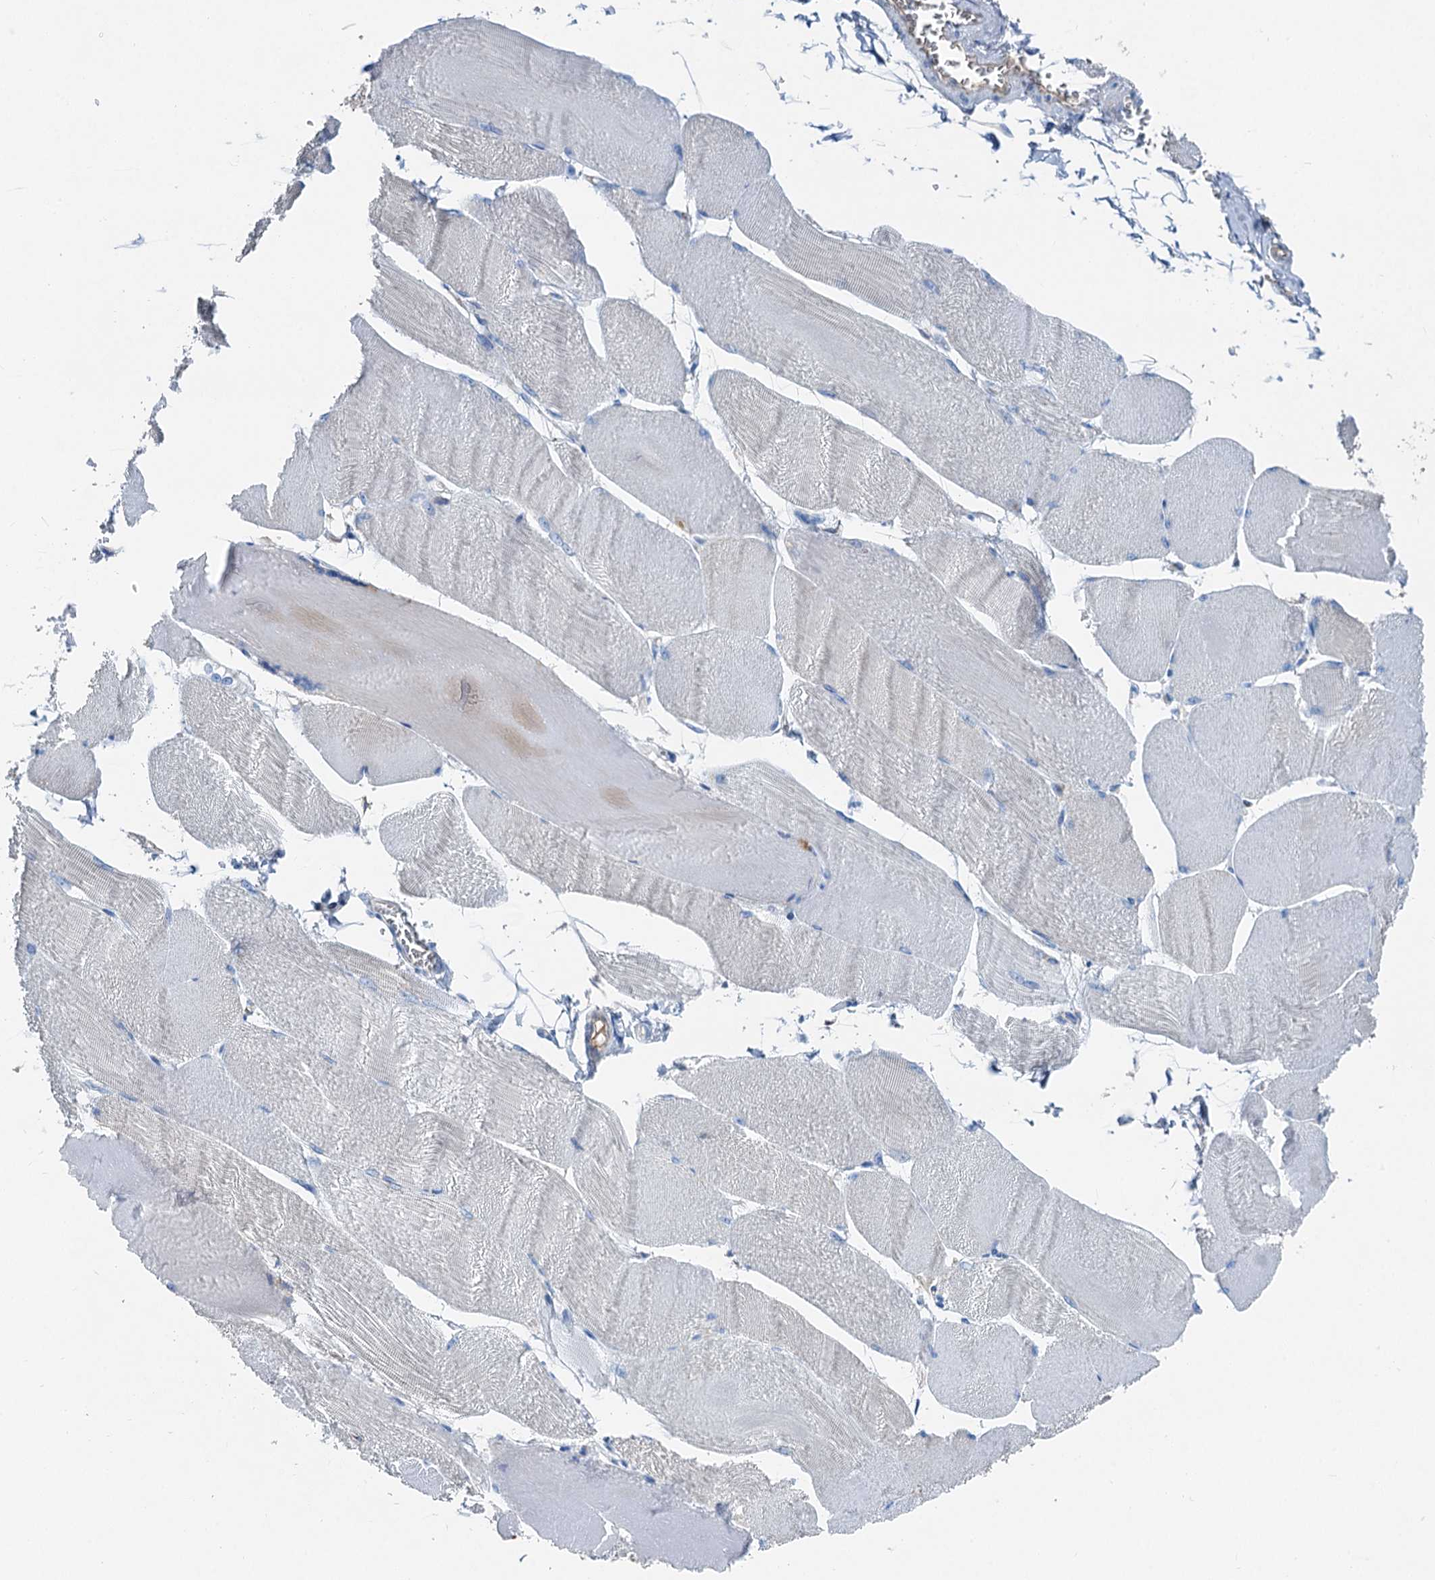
{"staining": {"intensity": "negative", "quantity": "none", "location": "none"}, "tissue": "skeletal muscle", "cell_type": "Myocytes", "image_type": "normal", "snomed": [{"axis": "morphology", "description": "Normal tissue, NOS"}, {"axis": "morphology", "description": "Basal cell carcinoma"}, {"axis": "topography", "description": "Skeletal muscle"}], "caption": "A high-resolution photomicrograph shows immunohistochemistry staining of unremarkable skeletal muscle, which reveals no significant staining in myocytes.", "gene": "OTOA", "patient": {"sex": "female", "age": 64}}